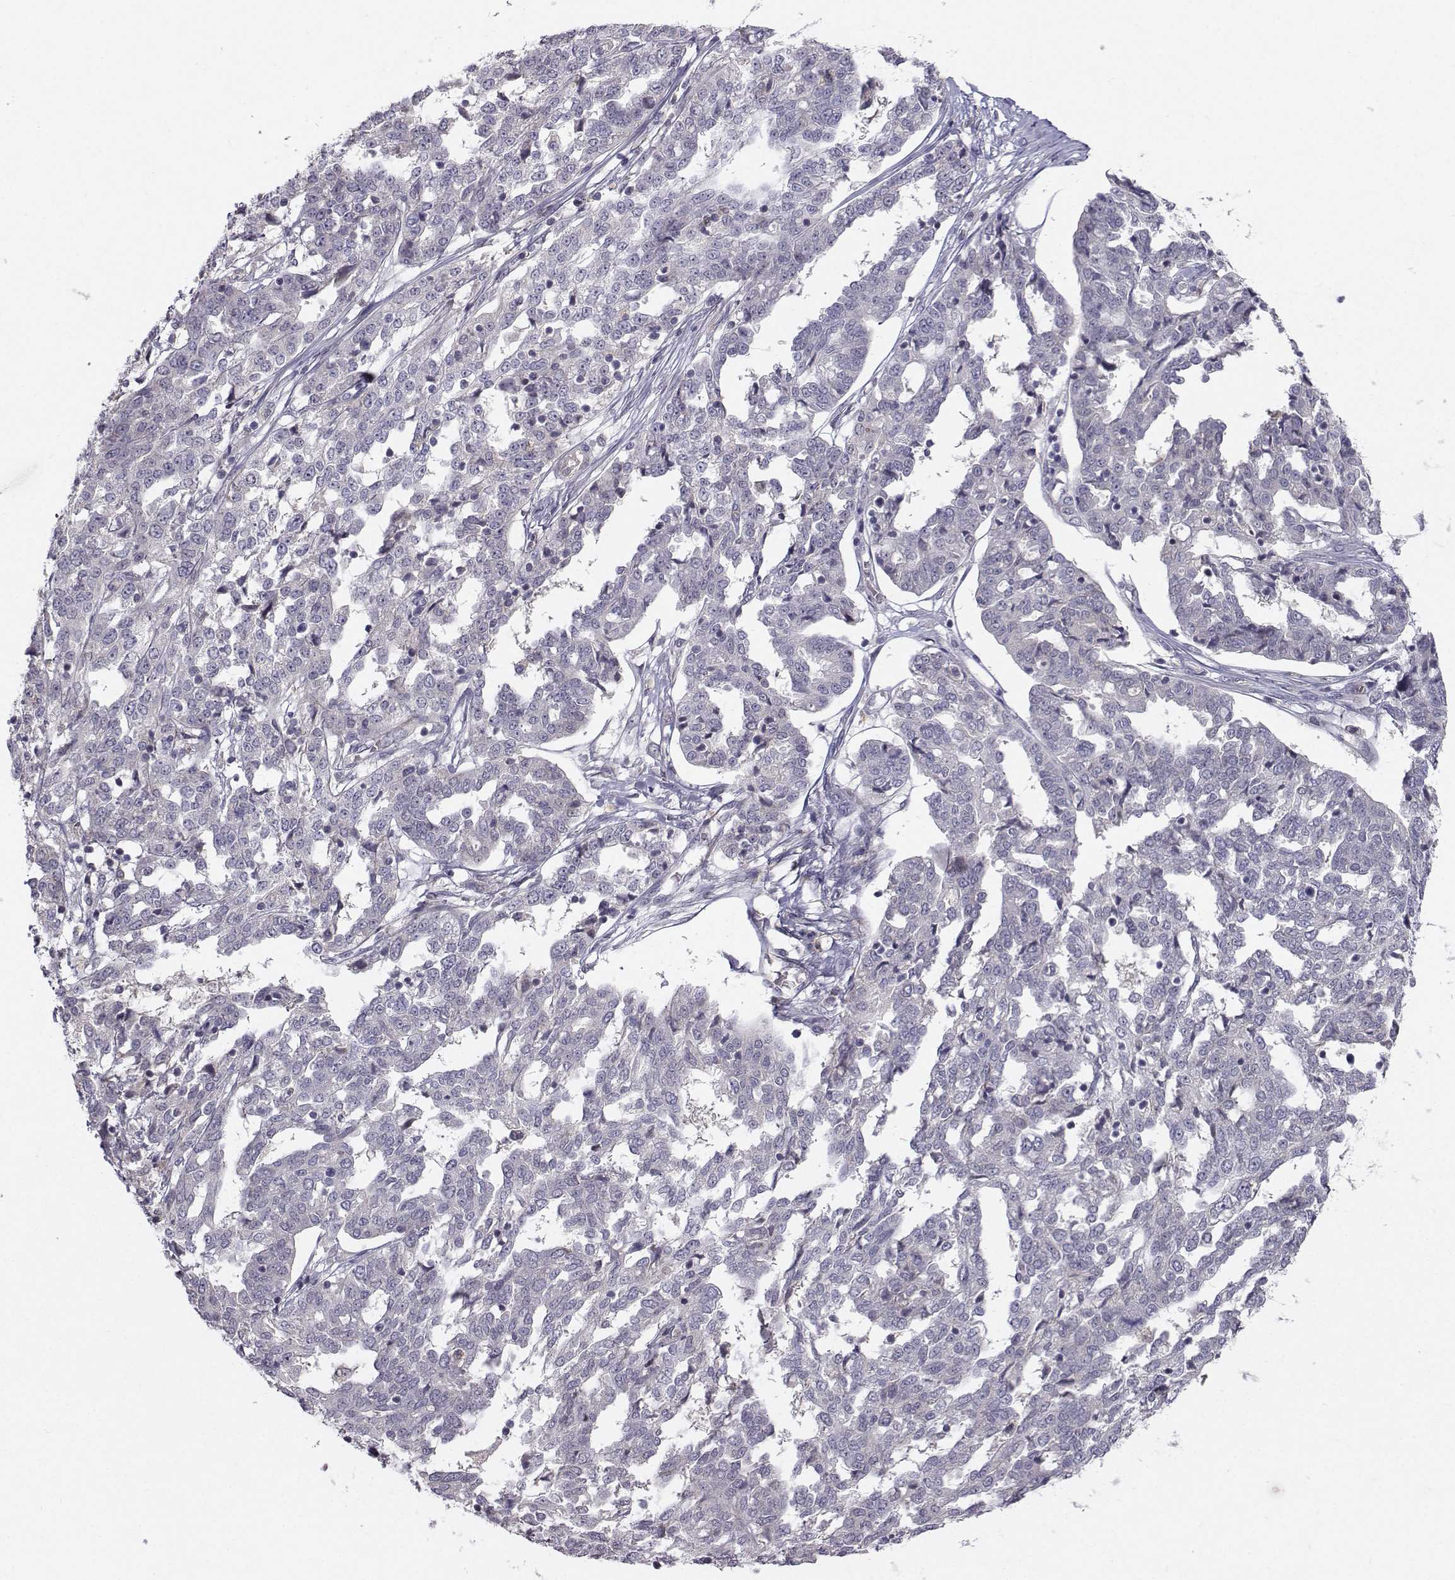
{"staining": {"intensity": "negative", "quantity": "none", "location": "none"}, "tissue": "ovarian cancer", "cell_type": "Tumor cells", "image_type": "cancer", "snomed": [{"axis": "morphology", "description": "Cystadenocarcinoma, serous, NOS"}, {"axis": "topography", "description": "Ovary"}], "caption": "Immunohistochemistry histopathology image of neoplastic tissue: serous cystadenocarcinoma (ovarian) stained with DAB (3,3'-diaminobenzidine) displays no significant protein positivity in tumor cells. (DAB (3,3'-diaminobenzidine) immunohistochemistry (IHC) with hematoxylin counter stain).", "gene": "OPRD1", "patient": {"sex": "female", "age": 67}}